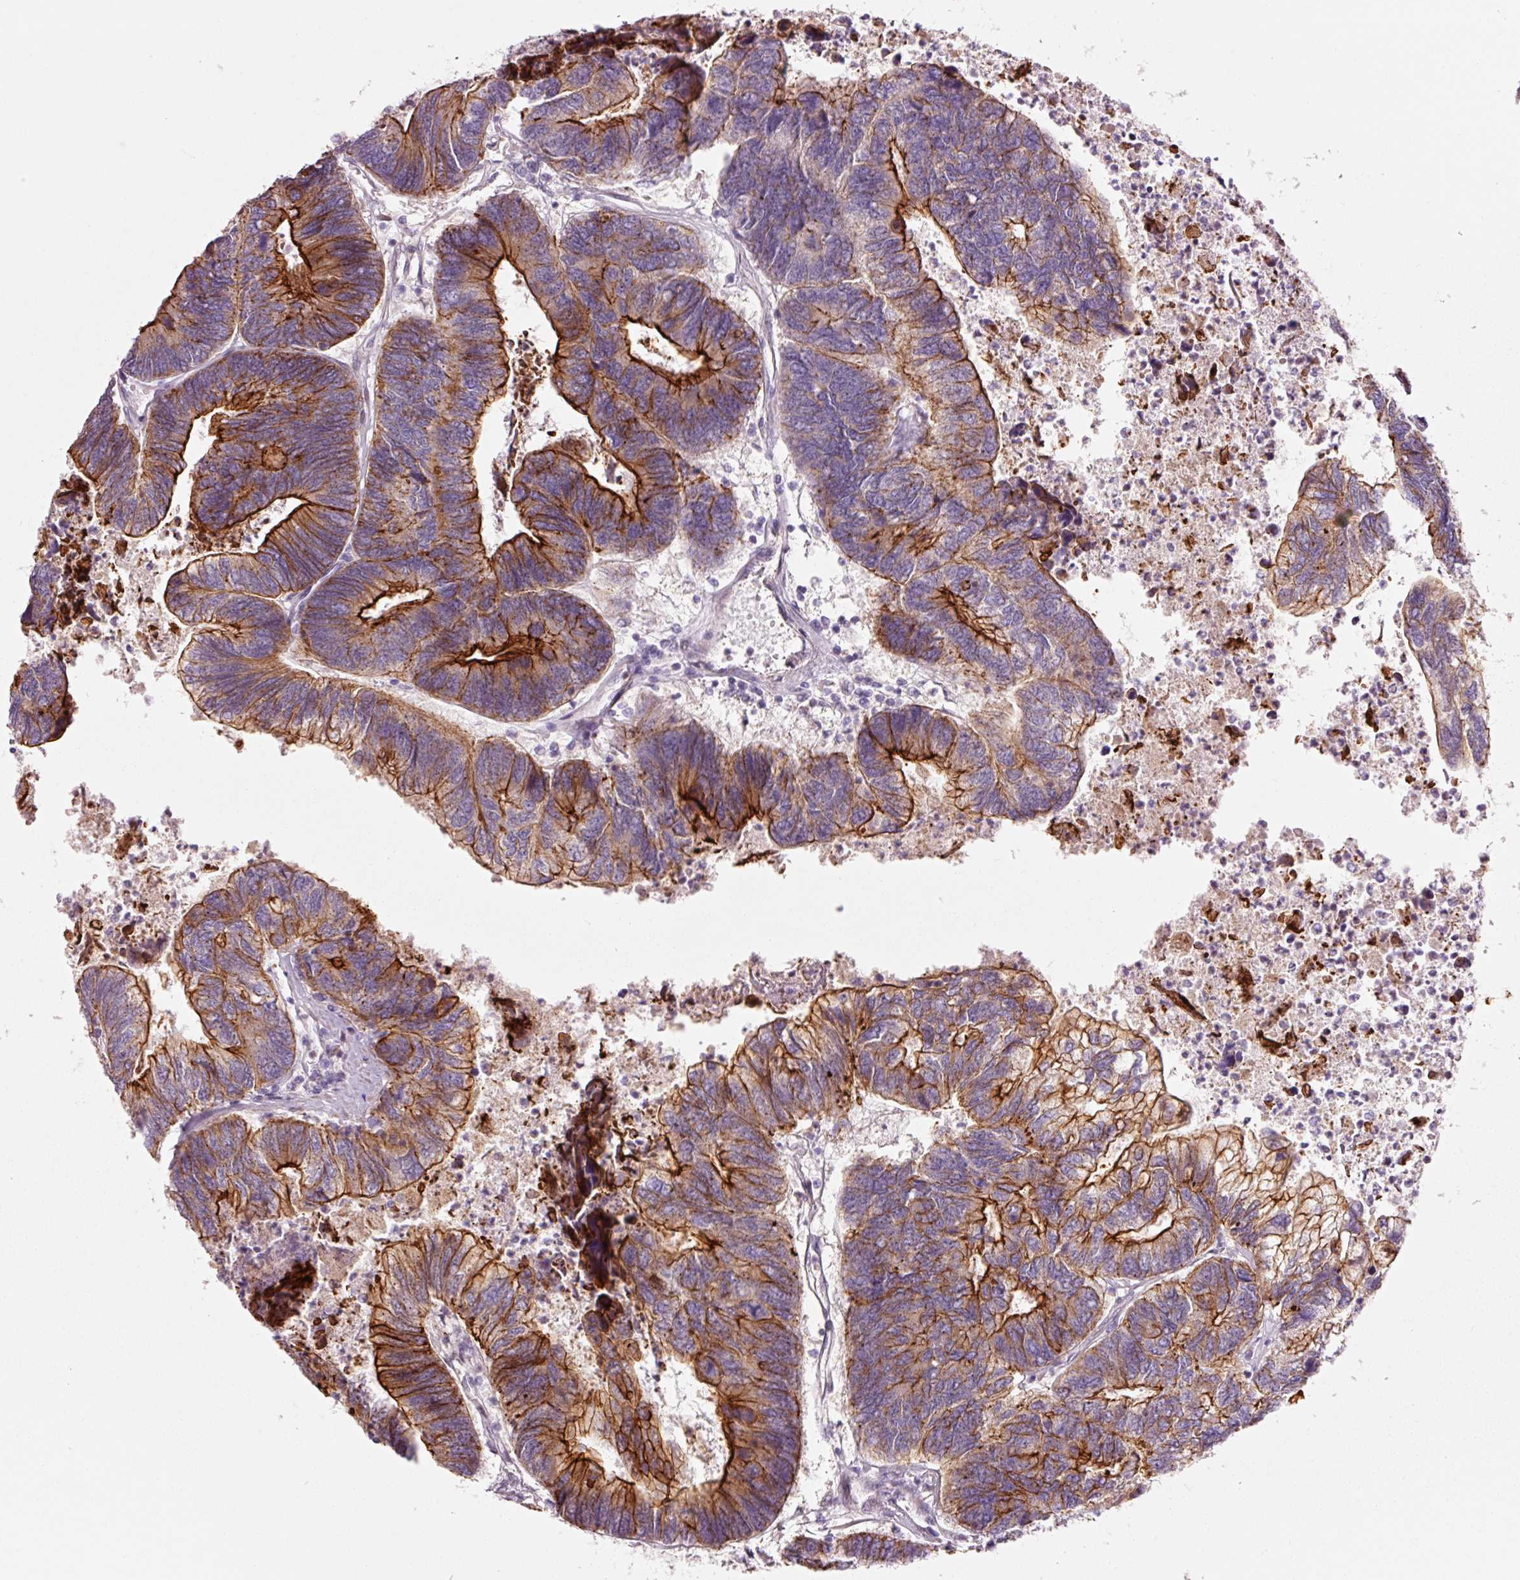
{"staining": {"intensity": "strong", "quantity": "25%-75%", "location": "cytoplasmic/membranous"}, "tissue": "colorectal cancer", "cell_type": "Tumor cells", "image_type": "cancer", "snomed": [{"axis": "morphology", "description": "Adenocarcinoma, NOS"}, {"axis": "topography", "description": "Colon"}], "caption": "Tumor cells reveal high levels of strong cytoplasmic/membranous expression in about 25%-75% of cells in human colorectal cancer.", "gene": "DAPP1", "patient": {"sex": "female", "age": 67}}